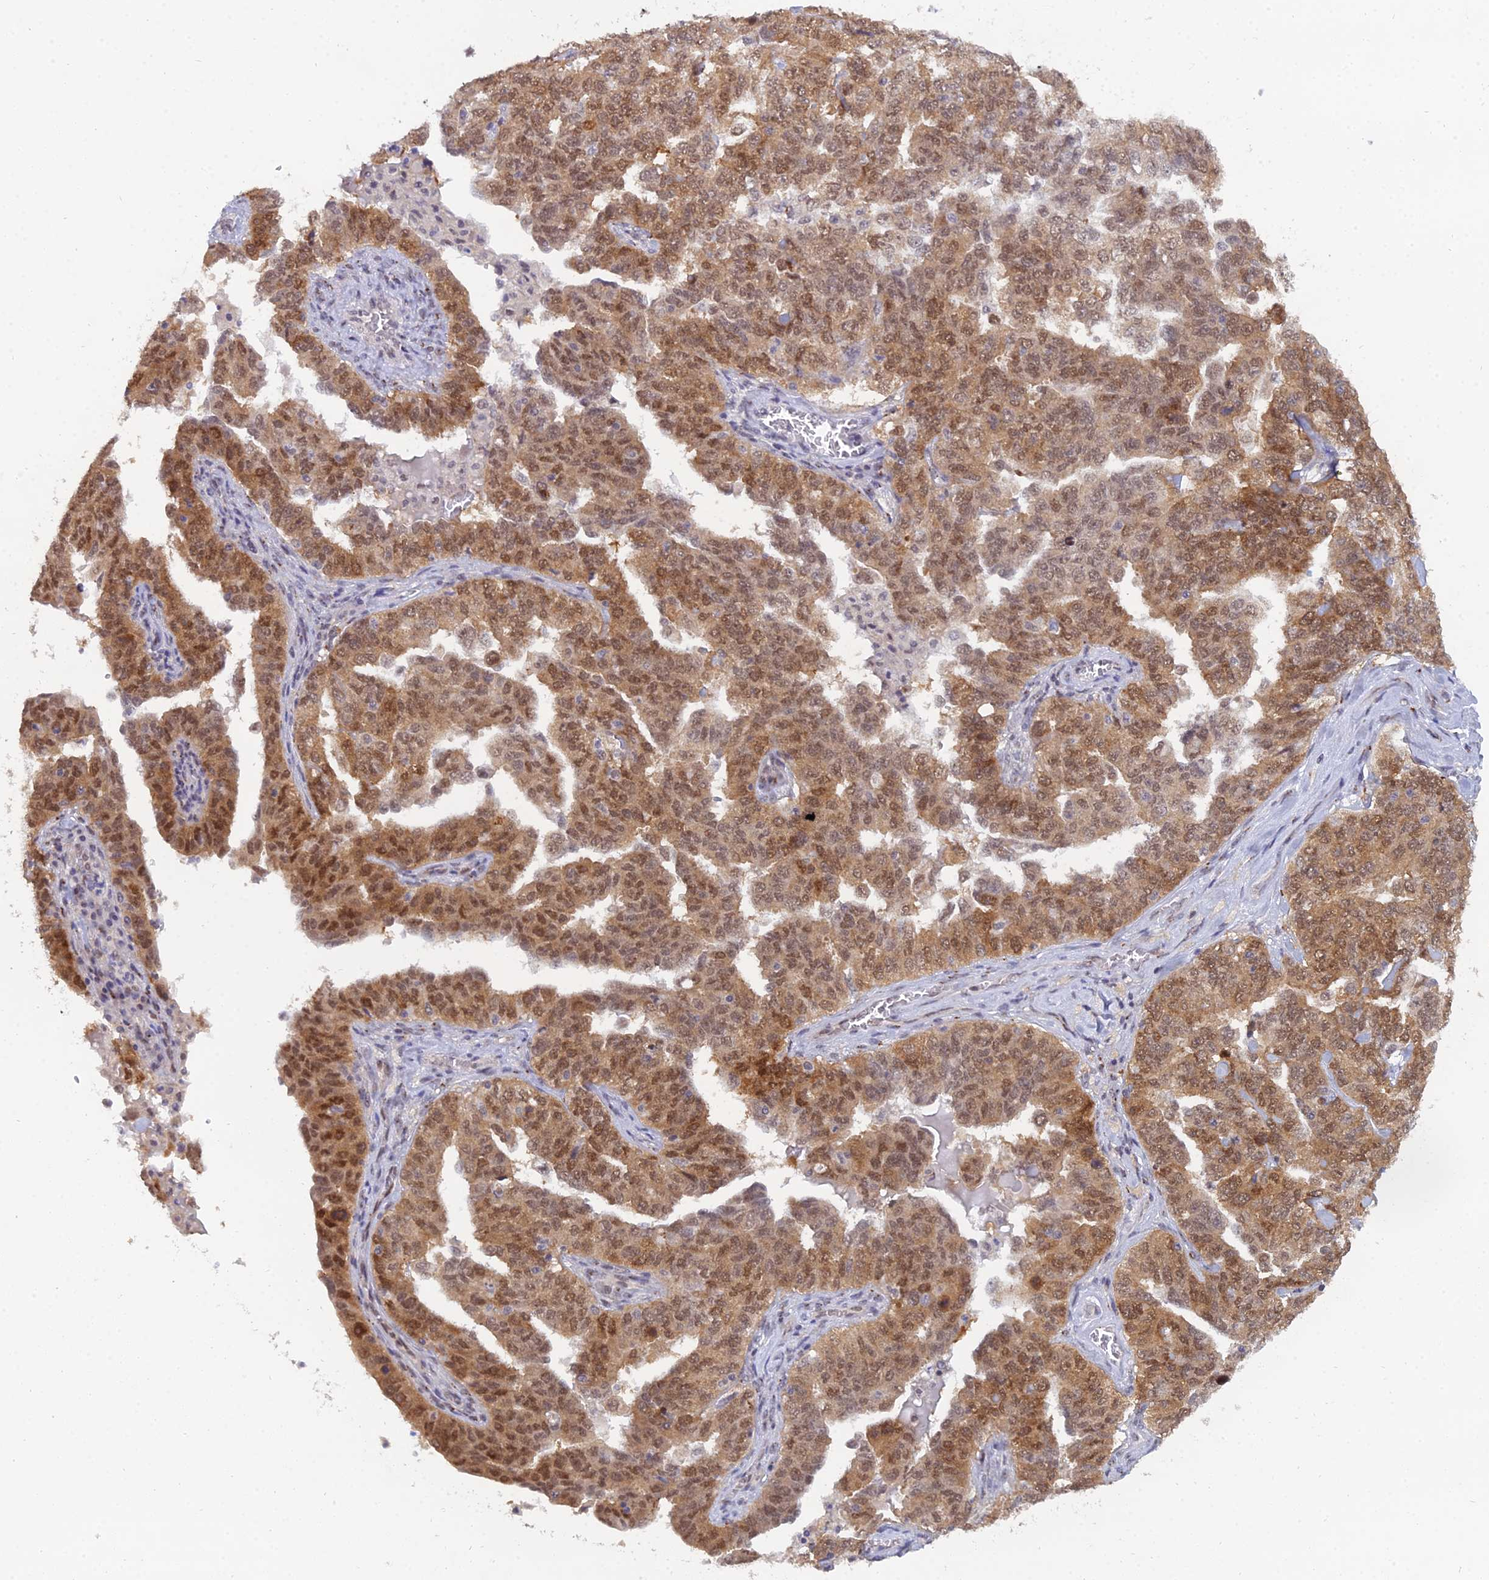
{"staining": {"intensity": "moderate", "quantity": ">75%", "location": "cytoplasmic/membranous,nuclear"}, "tissue": "ovarian cancer", "cell_type": "Tumor cells", "image_type": "cancer", "snomed": [{"axis": "morphology", "description": "Carcinoma, endometroid"}, {"axis": "topography", "description": "Ovary"}], "caption": "Immunohistochemistry image of ovarian endometroid carcinoma stained for a protein (brown), which demonstrates medium levels of moderate cytoplasmic/membranous and nuclear expression in about >75% of tumor cells.", "gene": "THOC3", "patient": {"sex": "female", "age": 62}}